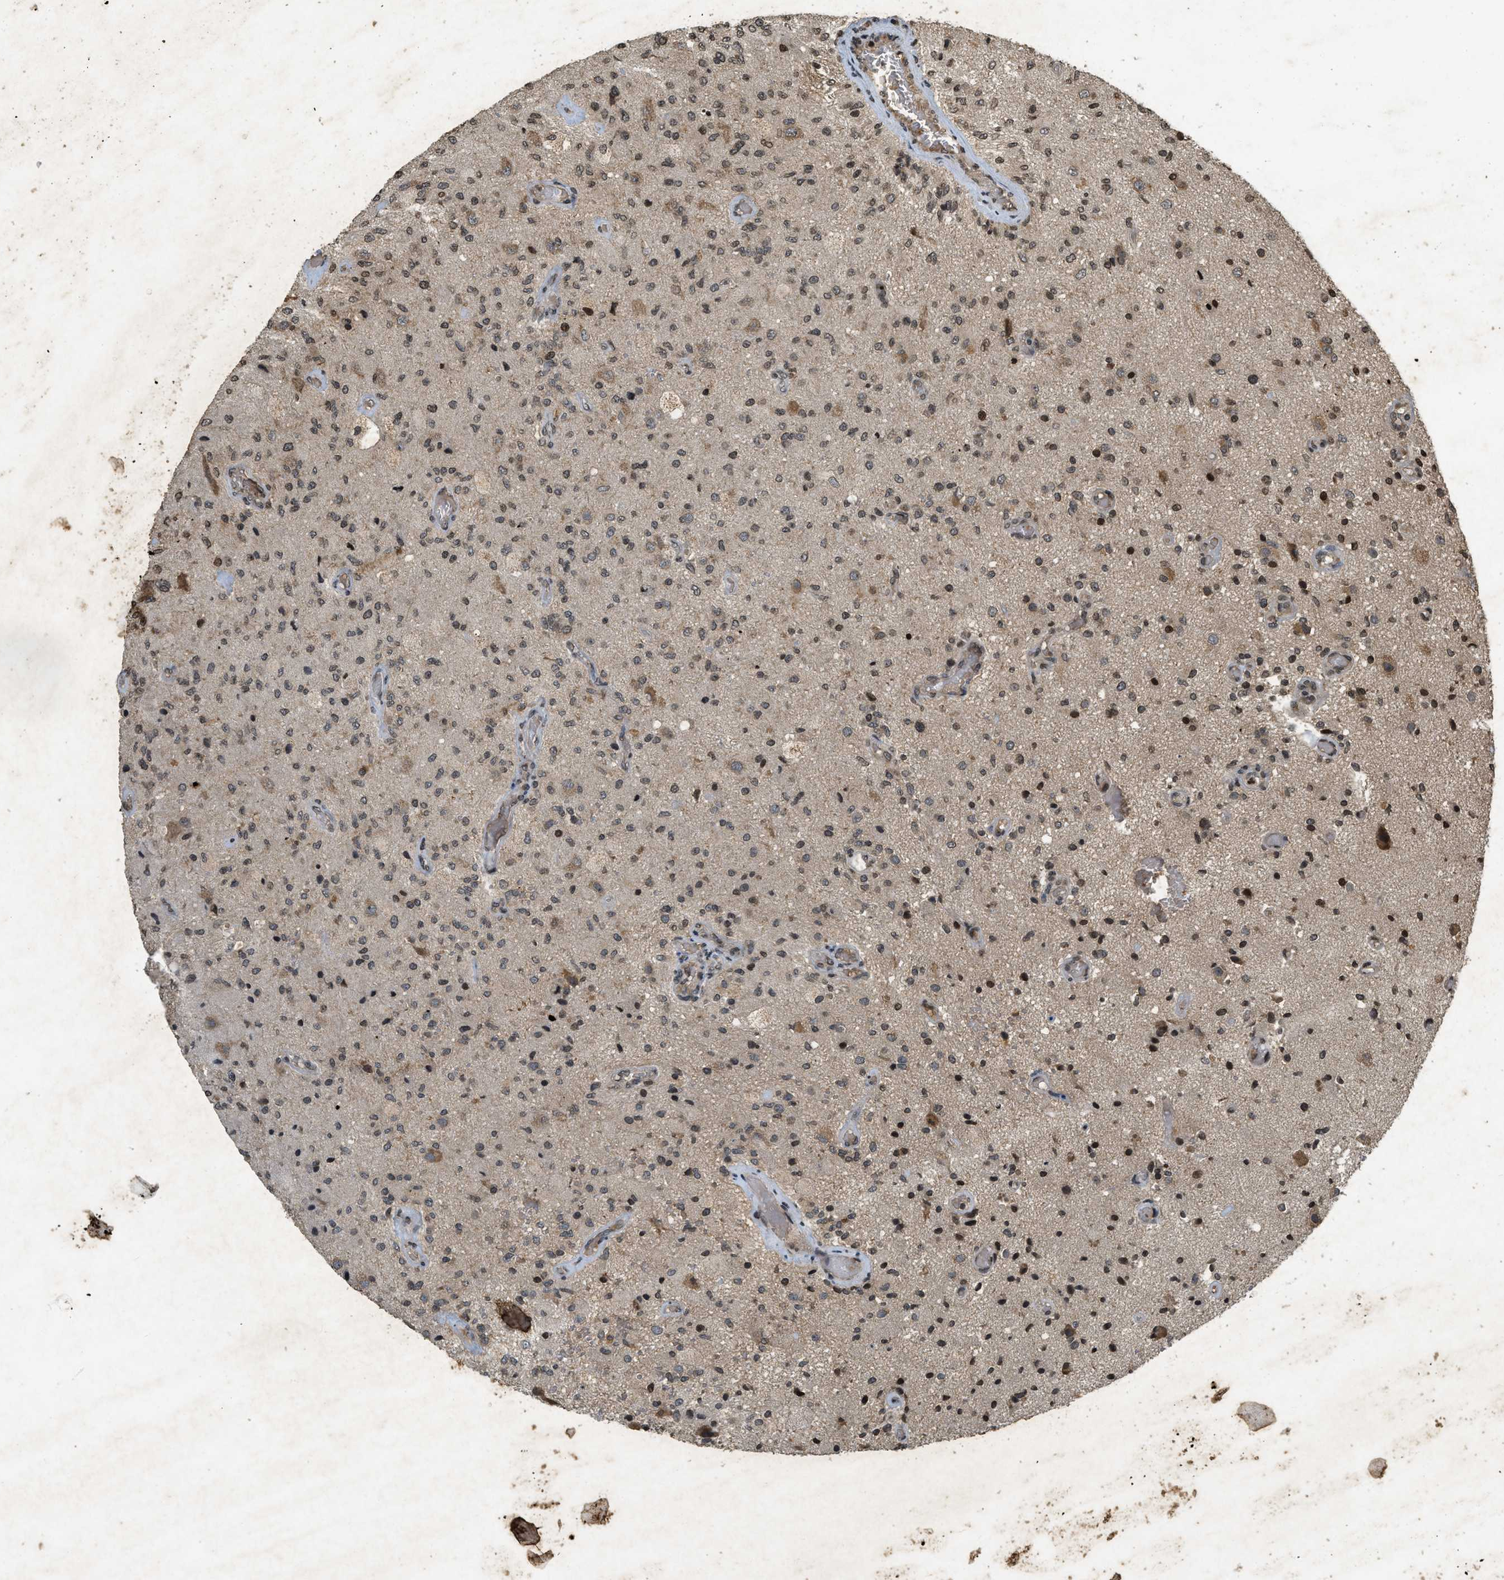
{"staining": {"intensity": "moderate", "quantity": ">75%", "location": "nuclear"}, "tissue": "glioma", "cell_type": "Tumor cells", "image_type": "cancer", "snomed": [{"axis": "morphology", "description": "Normal tissue, NOS"}, {"axis": "morphology", "description": "Glioma, malignant, High grade"}, {"axis": "topography", "description": "Cerebral cortex"}], "caption": "A brown stain shows moderate nuclear staining of a protein in malignant glioma (high-grade) tumor cells. (IHC, brightfield microscopy, high magnification).", "gene": "SIAH1", "patient": {"sex": "male", "age": 77}}